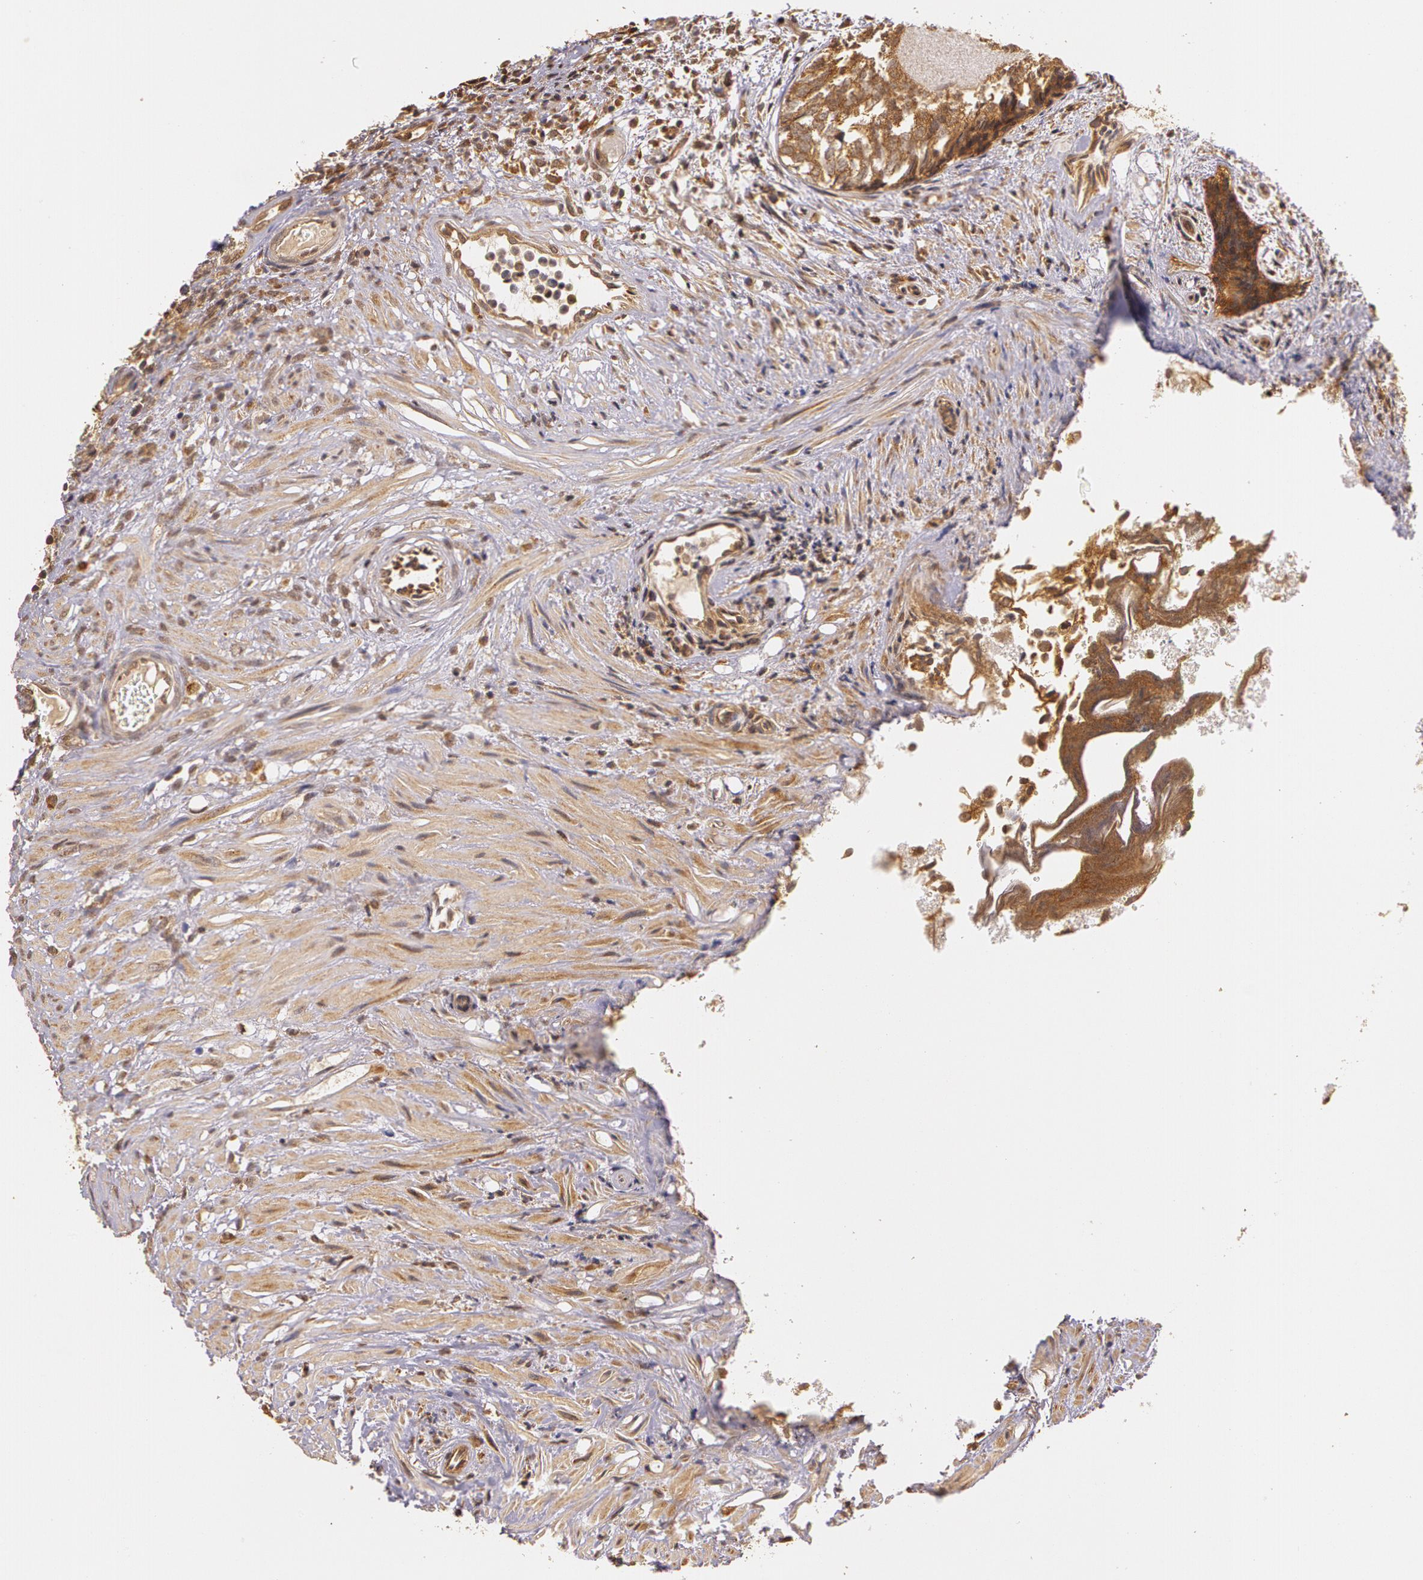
{"staining": {"intensity": "moderate", "quantity": ">75%", "location": "cytoplasmic/membranous"}, "tissue": "urothelial cancer", "cell_type": "Tumor cells", "image_type": "cancer", "snomed": [{"axis": "morphology", "description": "Urothelial carcinoma, Low grade"}, {"axis": "topography", "description": "Urinary bladder"}], "caption": "IHC micrograph of human urothelial cancer stained for a protein (brown), which exhibits medium levels of moderate cytoplasmic/membranous positivity in about >75% of tumor cells.", "gene": "ASCC2", "patient": {"sex": "male", "age": 84}}